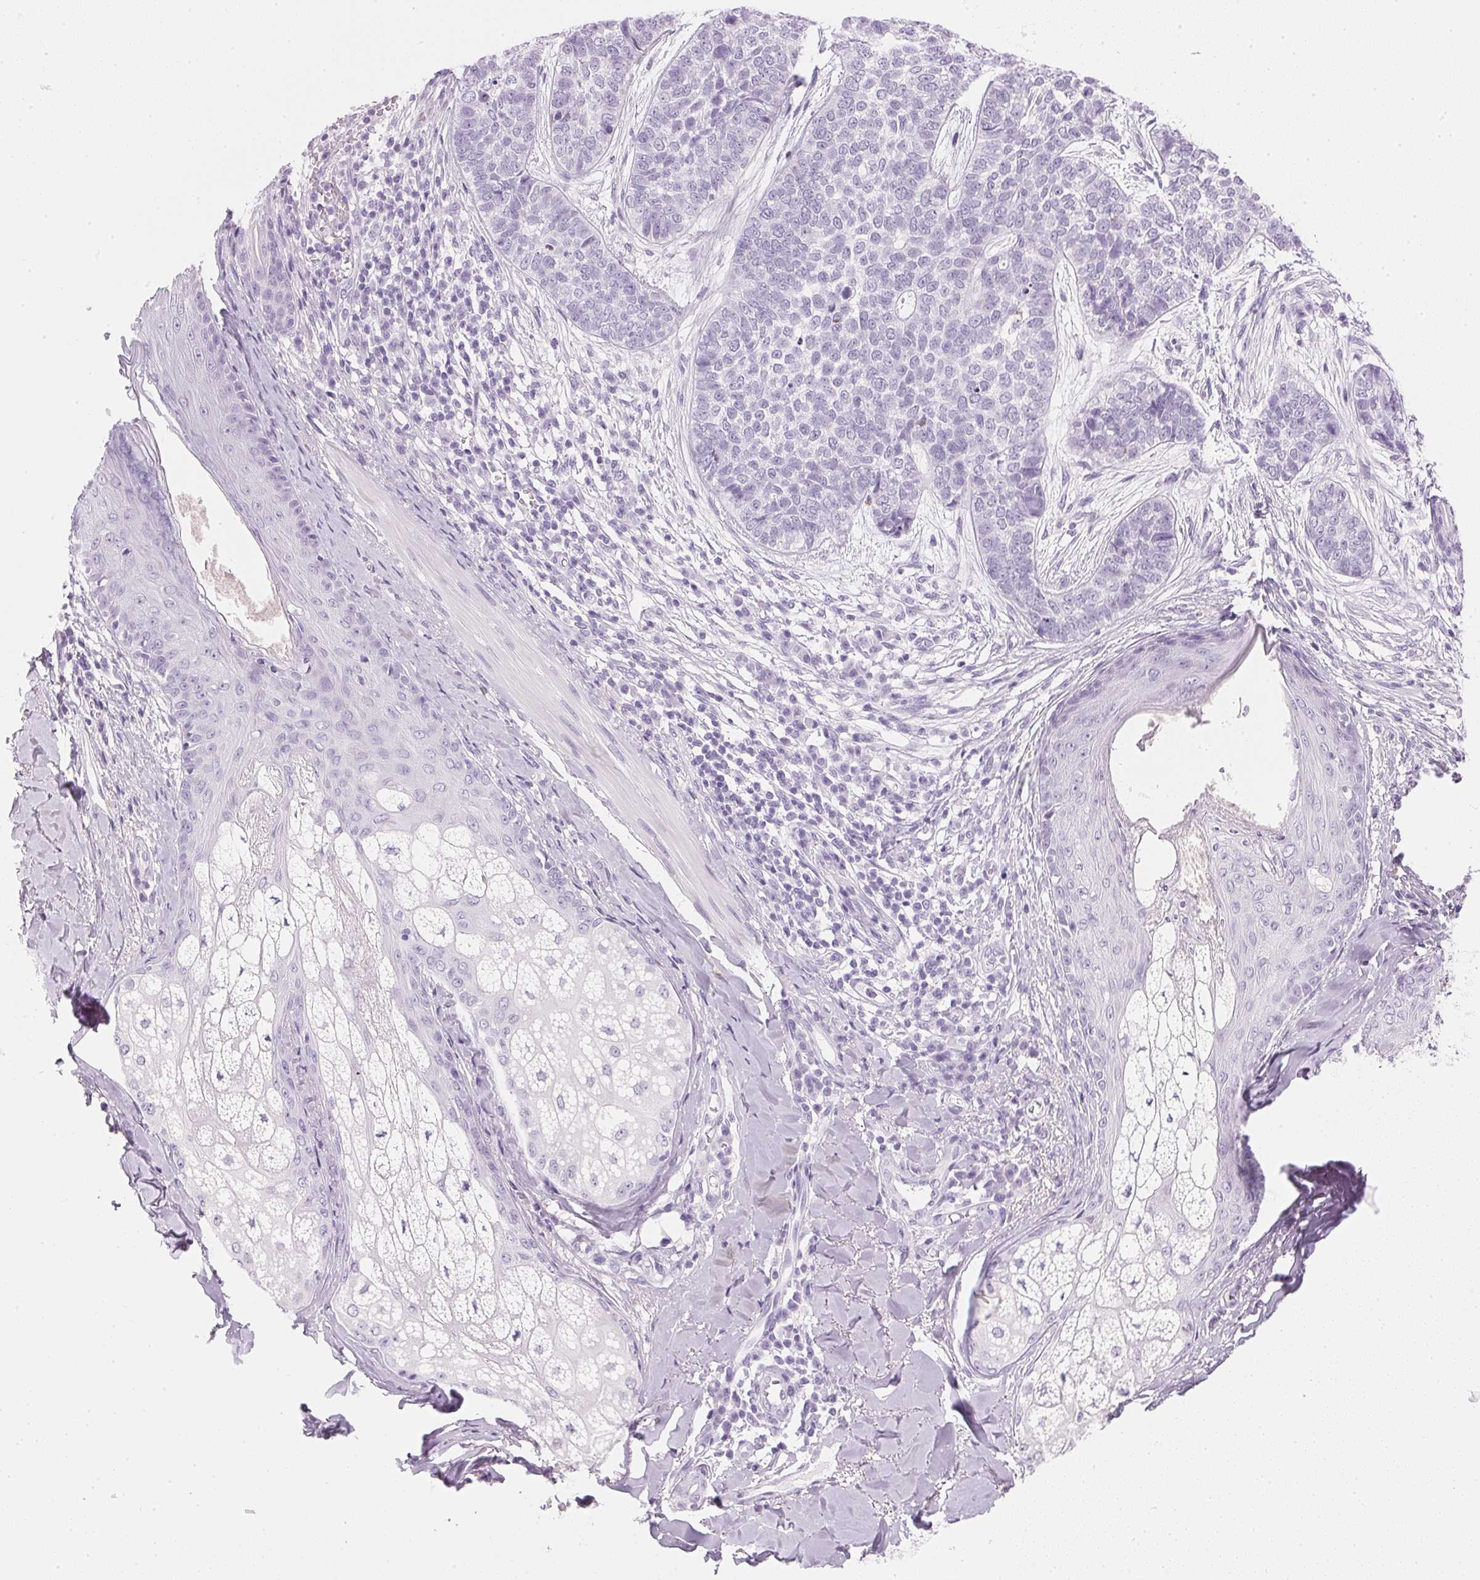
{"staining": {"intensity": "negative", "quantity": "none", "location": "none"}, "tissue": "skin cancer", "cell_type": "Tumor cells", "image_type": "cancer", "snomed": [{"axis": "morphology", "description": "Basal cell carcinoma"}, {"axis": "topography", "description": "Skin"}], "caption": "Tumor cells are negative for protein expression in human skin cancer (basal cell carcinoma). Nuclei are stained in blue.", "gene": "IGFBP1", "patient": {"sex": "female", "age": 69}}